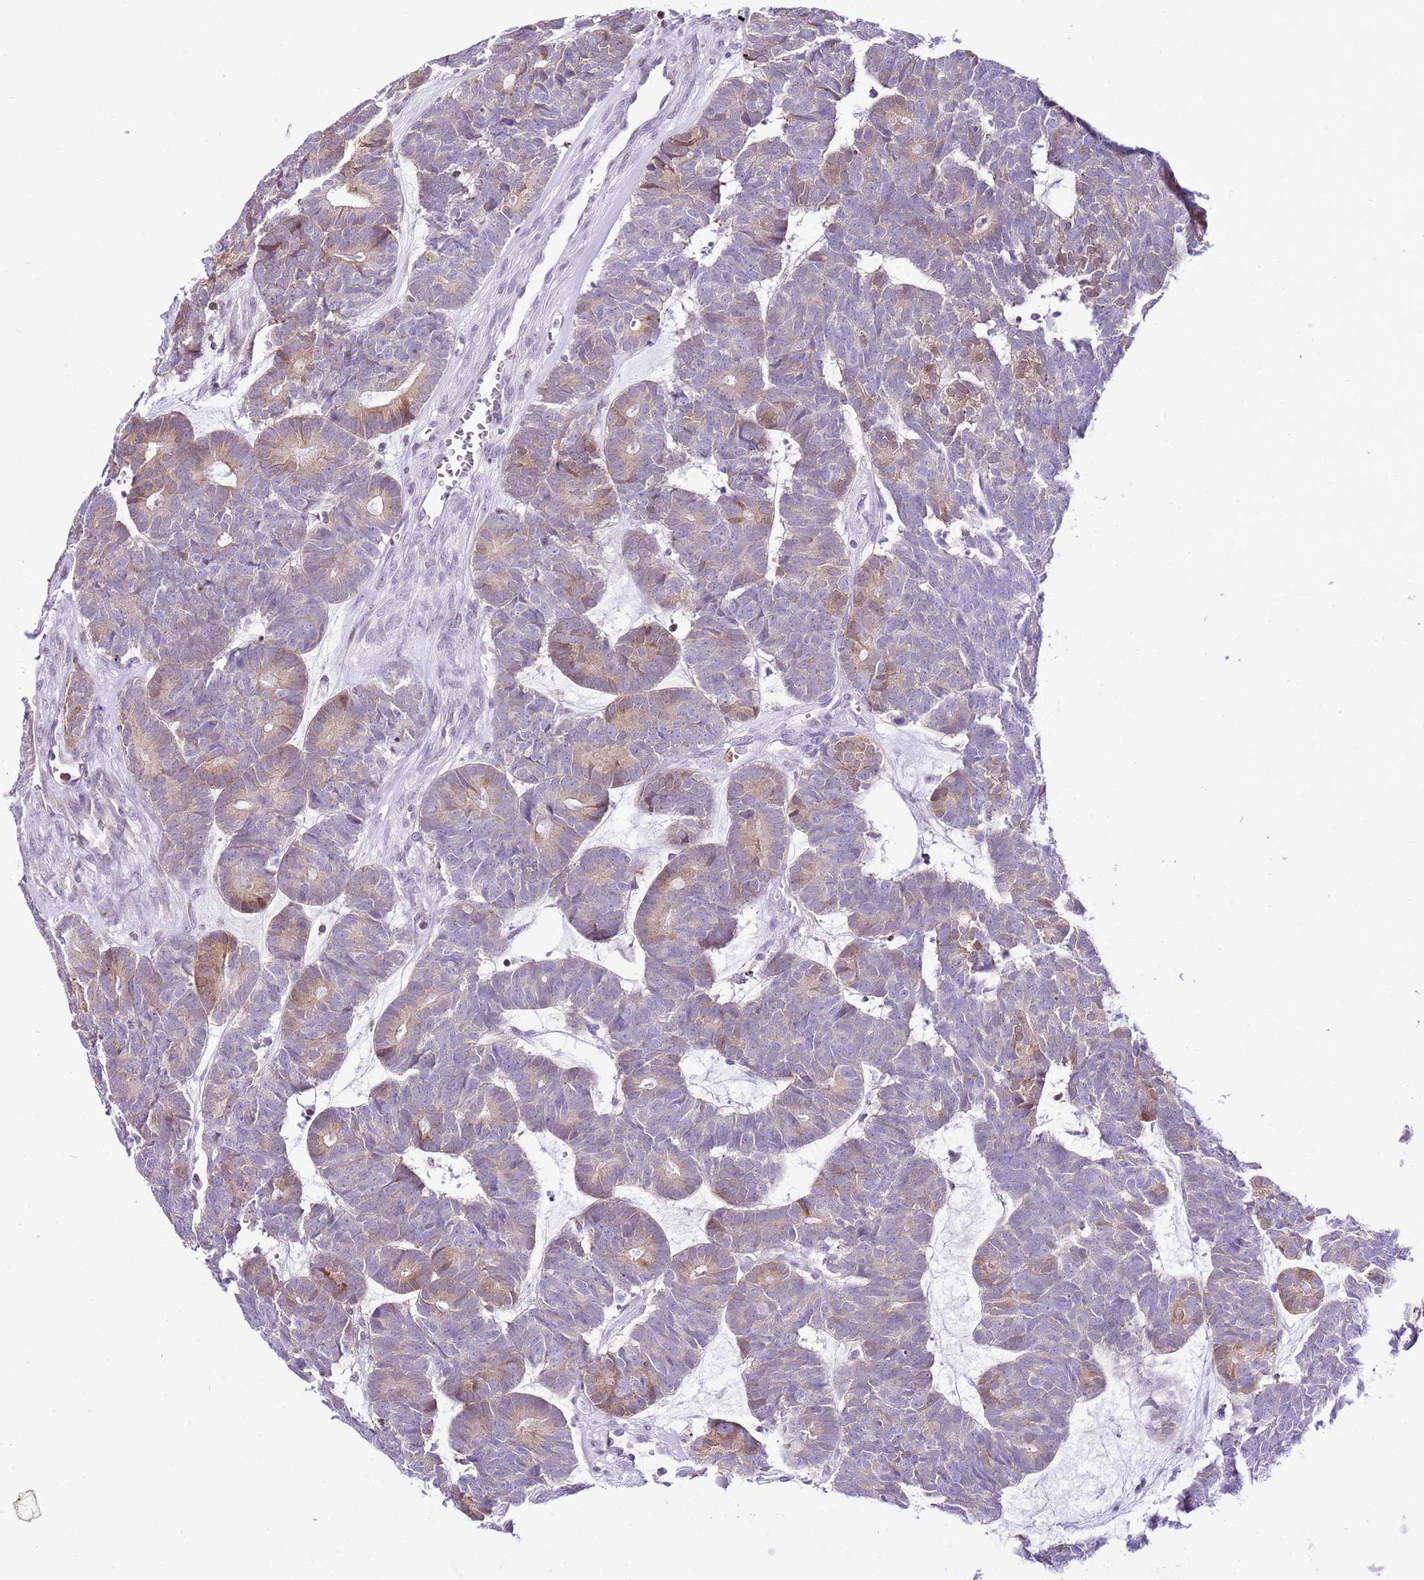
{"staining": {"intensity": "weak", "quantity": "25%-75%", "location": "cytoplasmic/membranous"}, "tissue": "head and neck cancer", "cell_type": "Tumor cells", "image_type": "cancer", "snomed": [{"axis": "morphology", "description": "Adenocarcinoma, NOS"}, {"axis": "topography", "description": "Head-Neck"}], "caption": "Approximately 25%-75% of tumor cells in human head and neck cancer (adenocarcinoma) display weak cytoplasmic/membranous protein positivity as visualized by brown immunohistochemical staining.", "gene": "PRR15", "patient": {"sex": "female", "age": 81}}